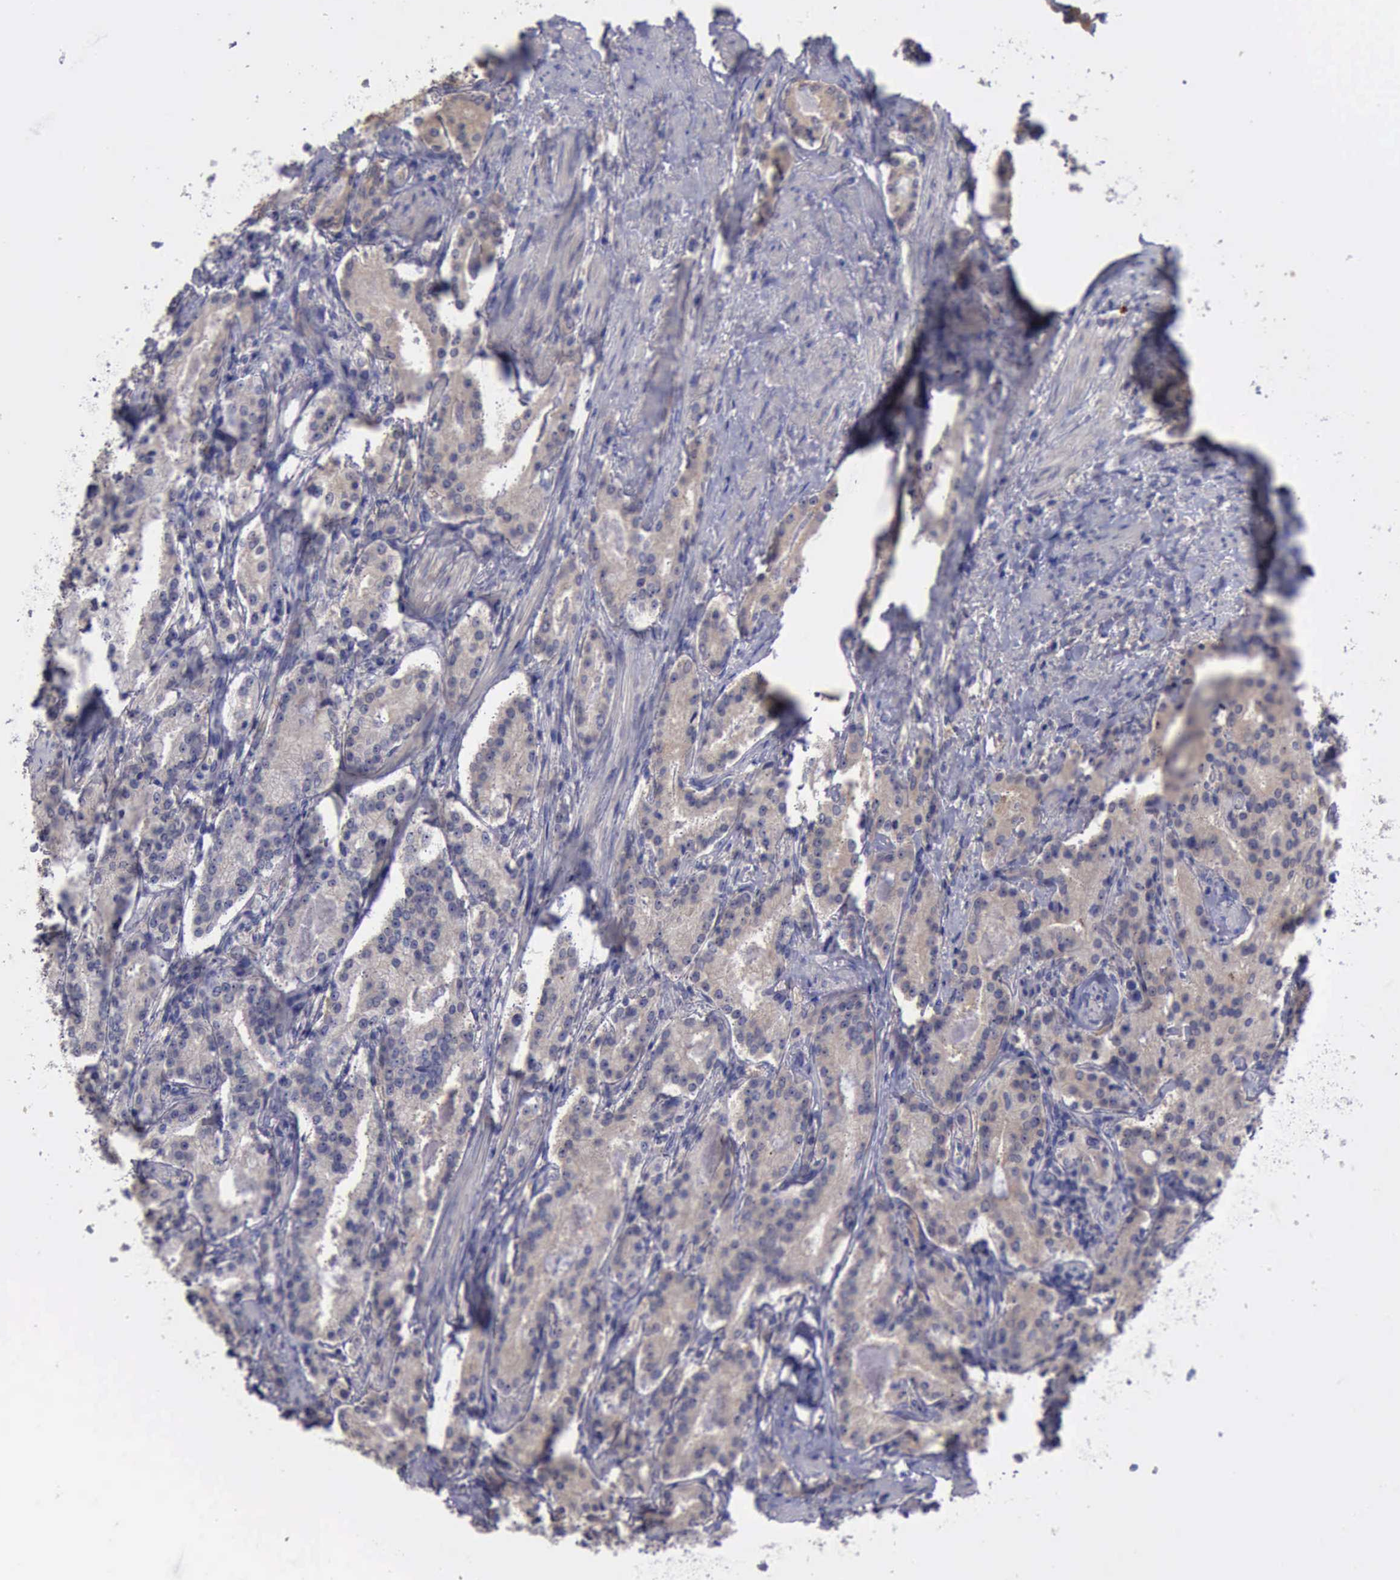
{"staining": {"intensity": "weak", "quantity": "<25%", "location": "cytoplasmic/membranous"}, "tissue": "prostate cancer", "cell_type": "Tumor cells", "image_type": "cancer", "snomed": [{"axis": "morphology", "description": "Adenocarcinoma, Medium grade"}, {"axis": "topography", "description": "Prostate"}], "caption": "Prostate adenocarcinoma (medium-grade) was stained to show a protein in brown. There is no significant expression in tumor cells. (Brightfield microscopy of DAB (3,3'-diaminobenzidine) immunohistochemistry (IHC) at high magnification).", "gene": "PHKA1", "patient": {"sex": "male", "age": 72}}